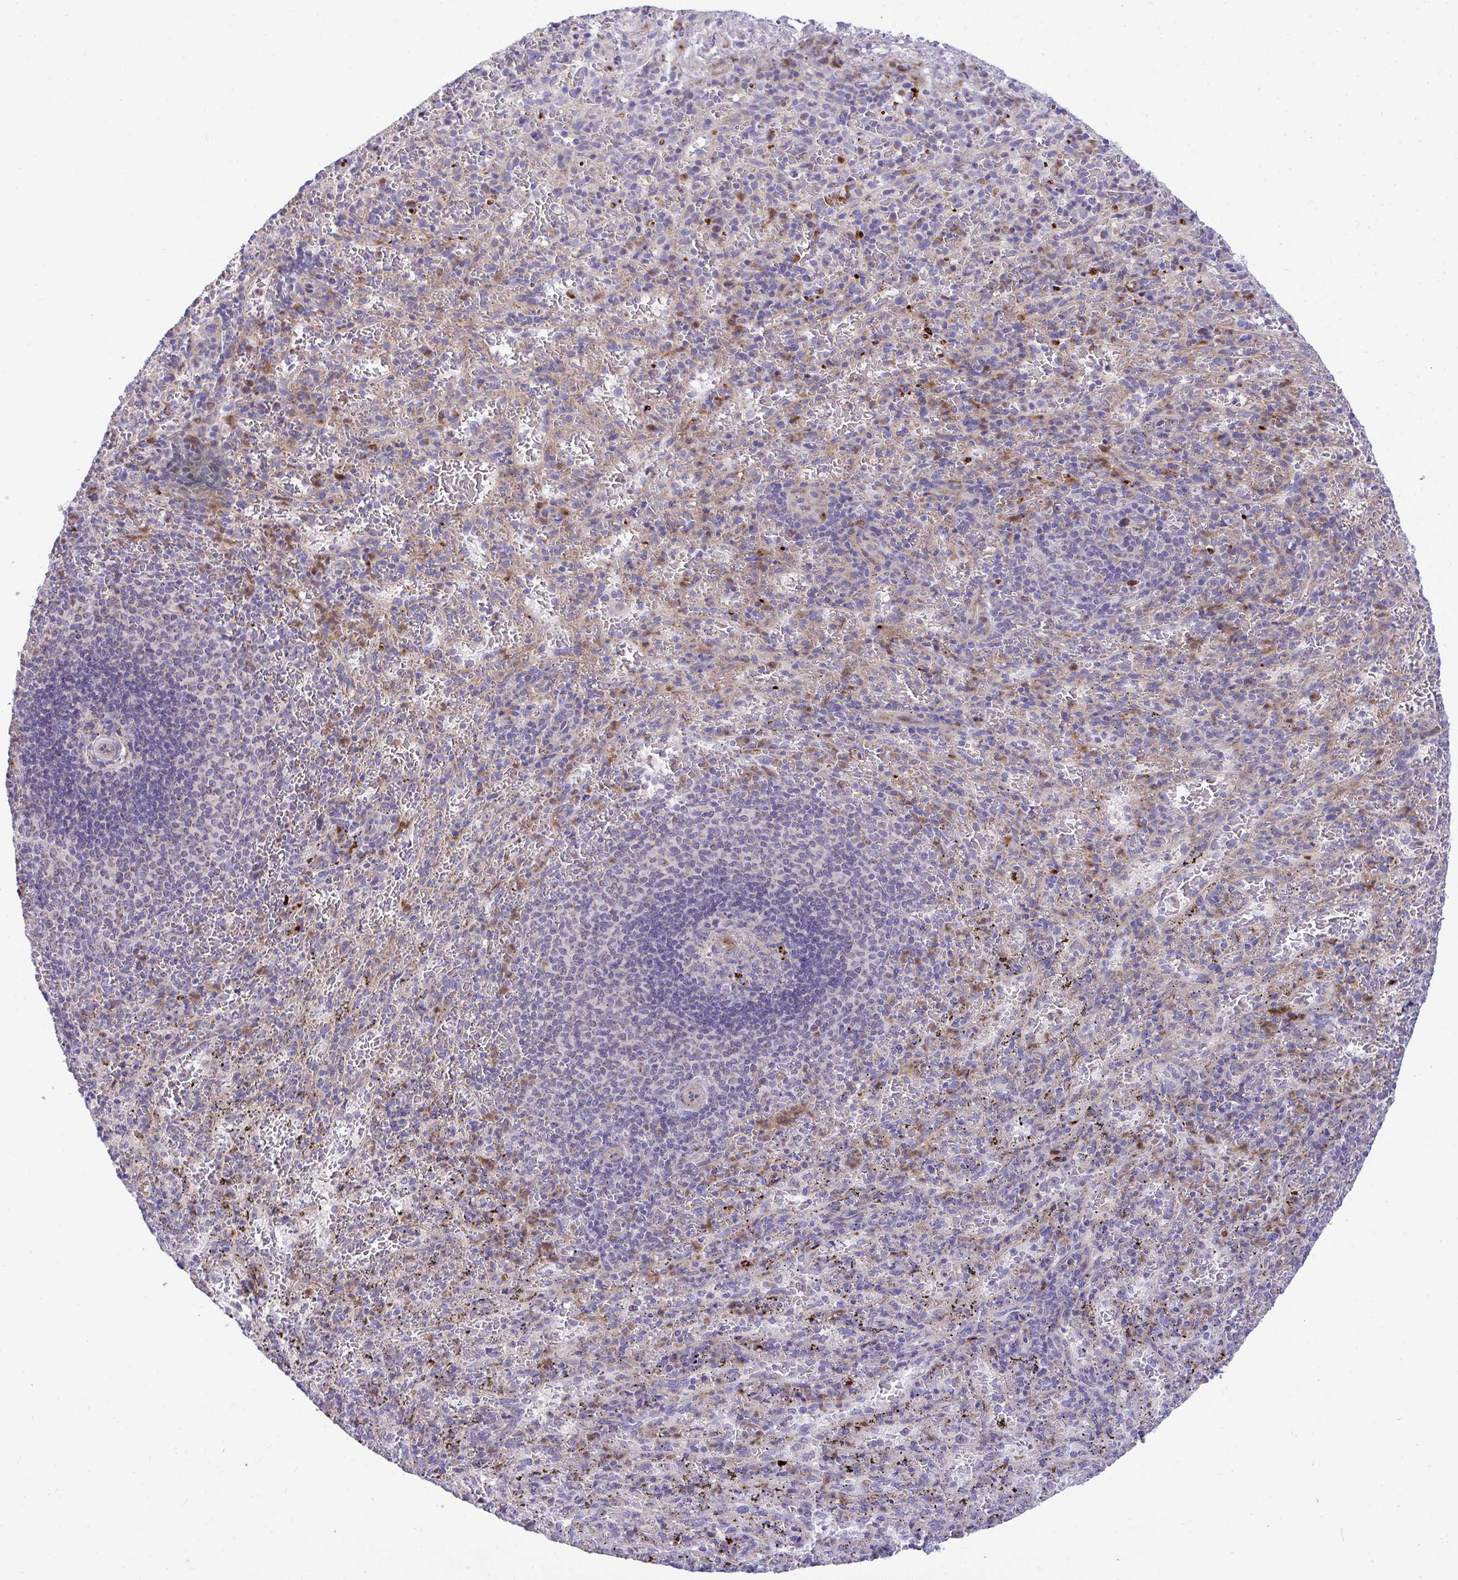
{"staining": {"intensity": "moderate", "quantity": "<25%", "location": "cytoplasmic/membranous"}, "tissue": "spleen", "cell_type": "Cells in red pulp", "image_type": "normal", "snomed": [{"axis": "morphology", "description": "Normal tissue, NOS"}, {"axis": "topography", "description": "Spleen"}], "caption": "Protein staining of benign spleen exhibits moderate cytoplasmic/membranous positivity in about <25% of cells in red pulp.", "gene": "MRPS16", "patient": {"sex": "male", "age": 57}}